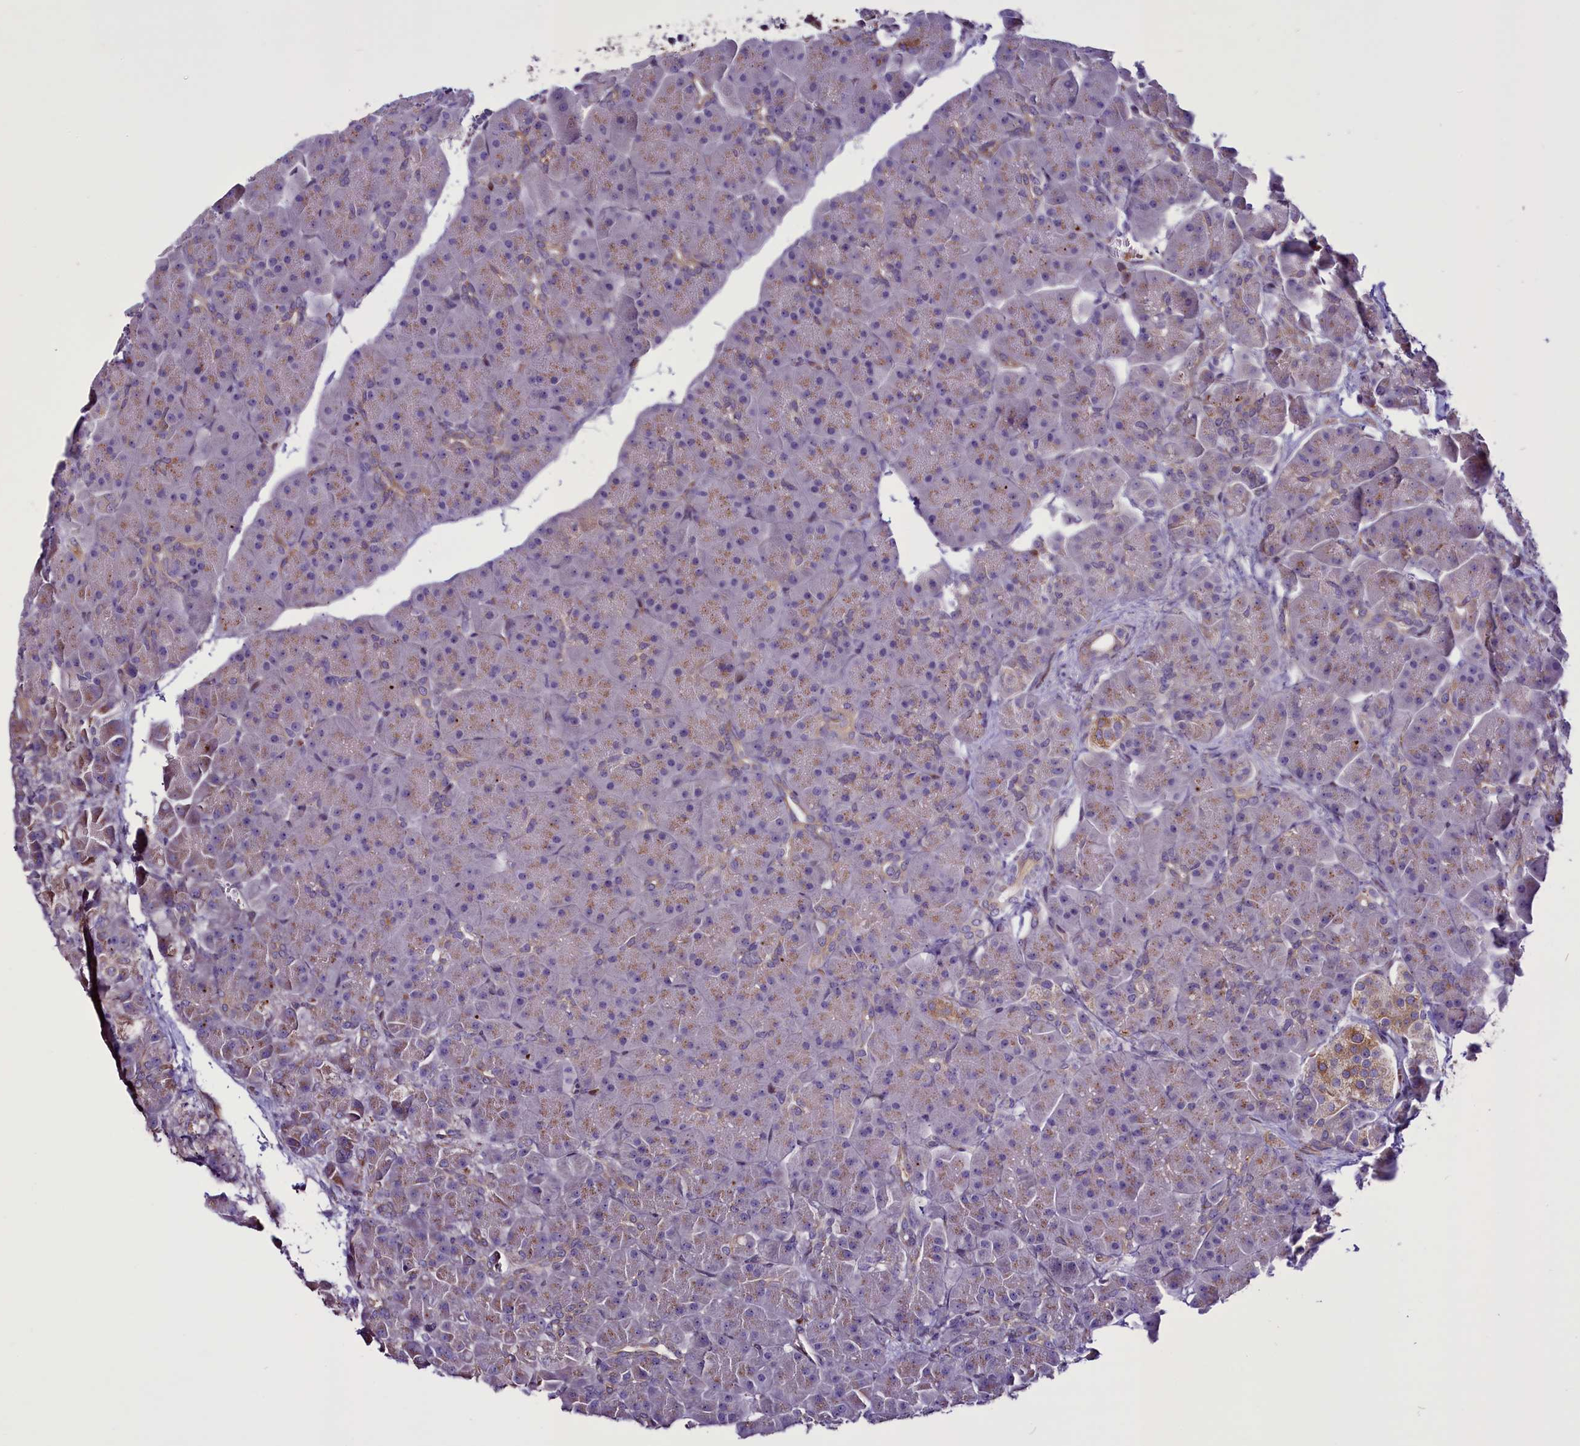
{"staining": {"intensity": "weak", "quantity": "25%-75%", "location": "cytoplasmic/membranous"}, "tissue": "pancreas", "cell_type": "Exocrine glandular cells", "image_type": "normal", "snomed": [{"axis": "morphology", "description": "Normal tissue, NOS"}, {"axis": "topography", "description": "Pancreas"}], "caption": "An image of human pancreas stained for a protein displays weak cytoplasmic/membranous brown staining in exocrine glandular cells. Using DAB (3,3'-diaminobenzidine) (brown) and hematoxylin (blue) stains, captured at high magnification using brightfield microscopy.", "gene": "MIEF2", "patient": {"sex": "male", "age": 66}}